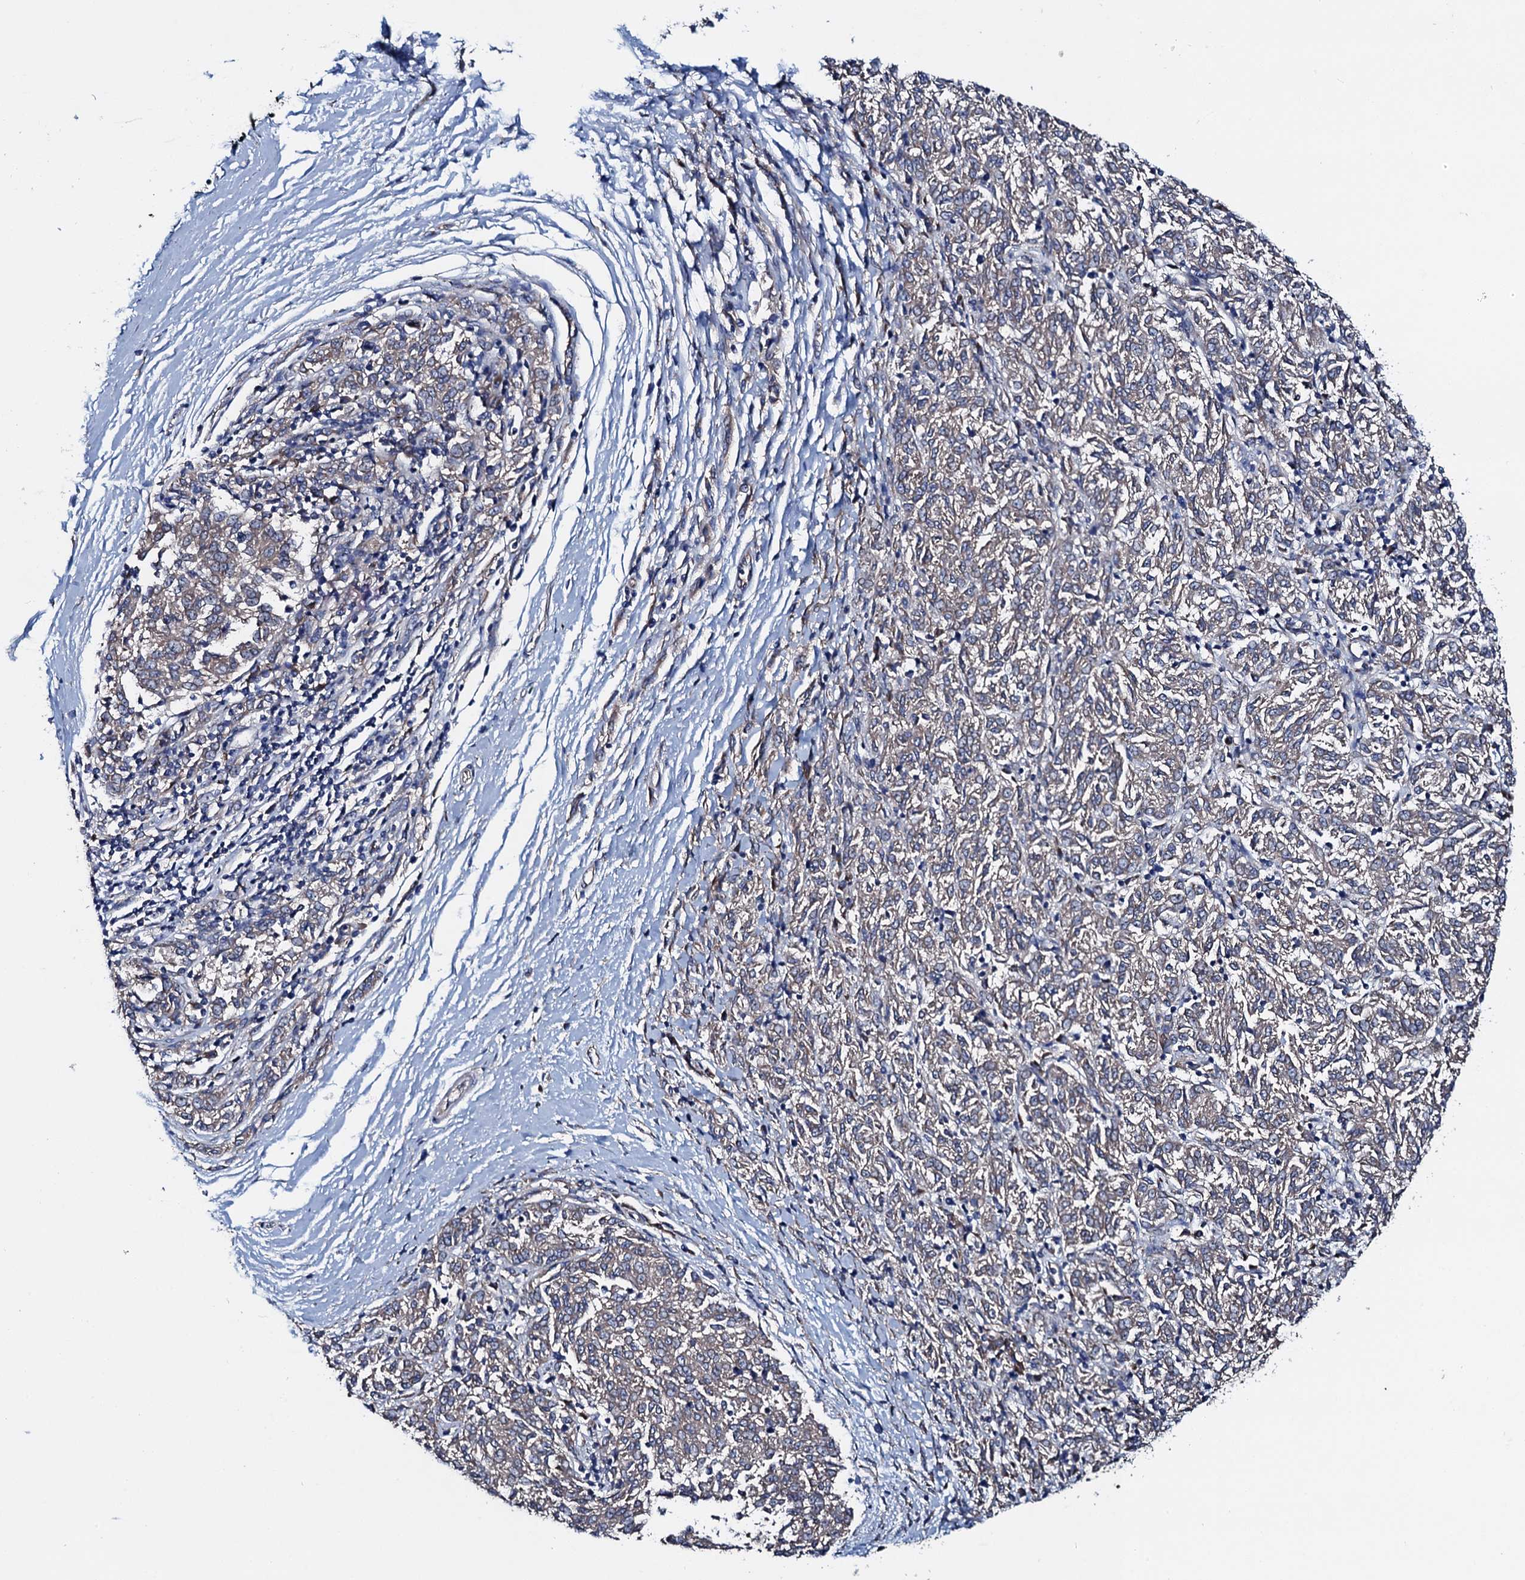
{"staining": {"intensity": "weak", "quantity": "25%-75%", "location": "cytoplasmic/membranous"}, "tissue": "melanoma", "cell_type": "Tumor cells", "image_type": "cancer", "snomed": [{"axis": "morphology", "description": "Malignant melanoma, NOS"}, {"axis": "topography", "description": "Skin"}], "caption": "The histopathology image reveals a brown stain indicating the presence of a protein in the cytoplasmic/membranous of tumor cells in melanoma. The staining is performed using DAB brown chromogen to label protein expression. The nuclei are counter-stained blue using hematoxylin.", "gene": "ADCY9", "patient": {"sex": "female", "age": 72}}